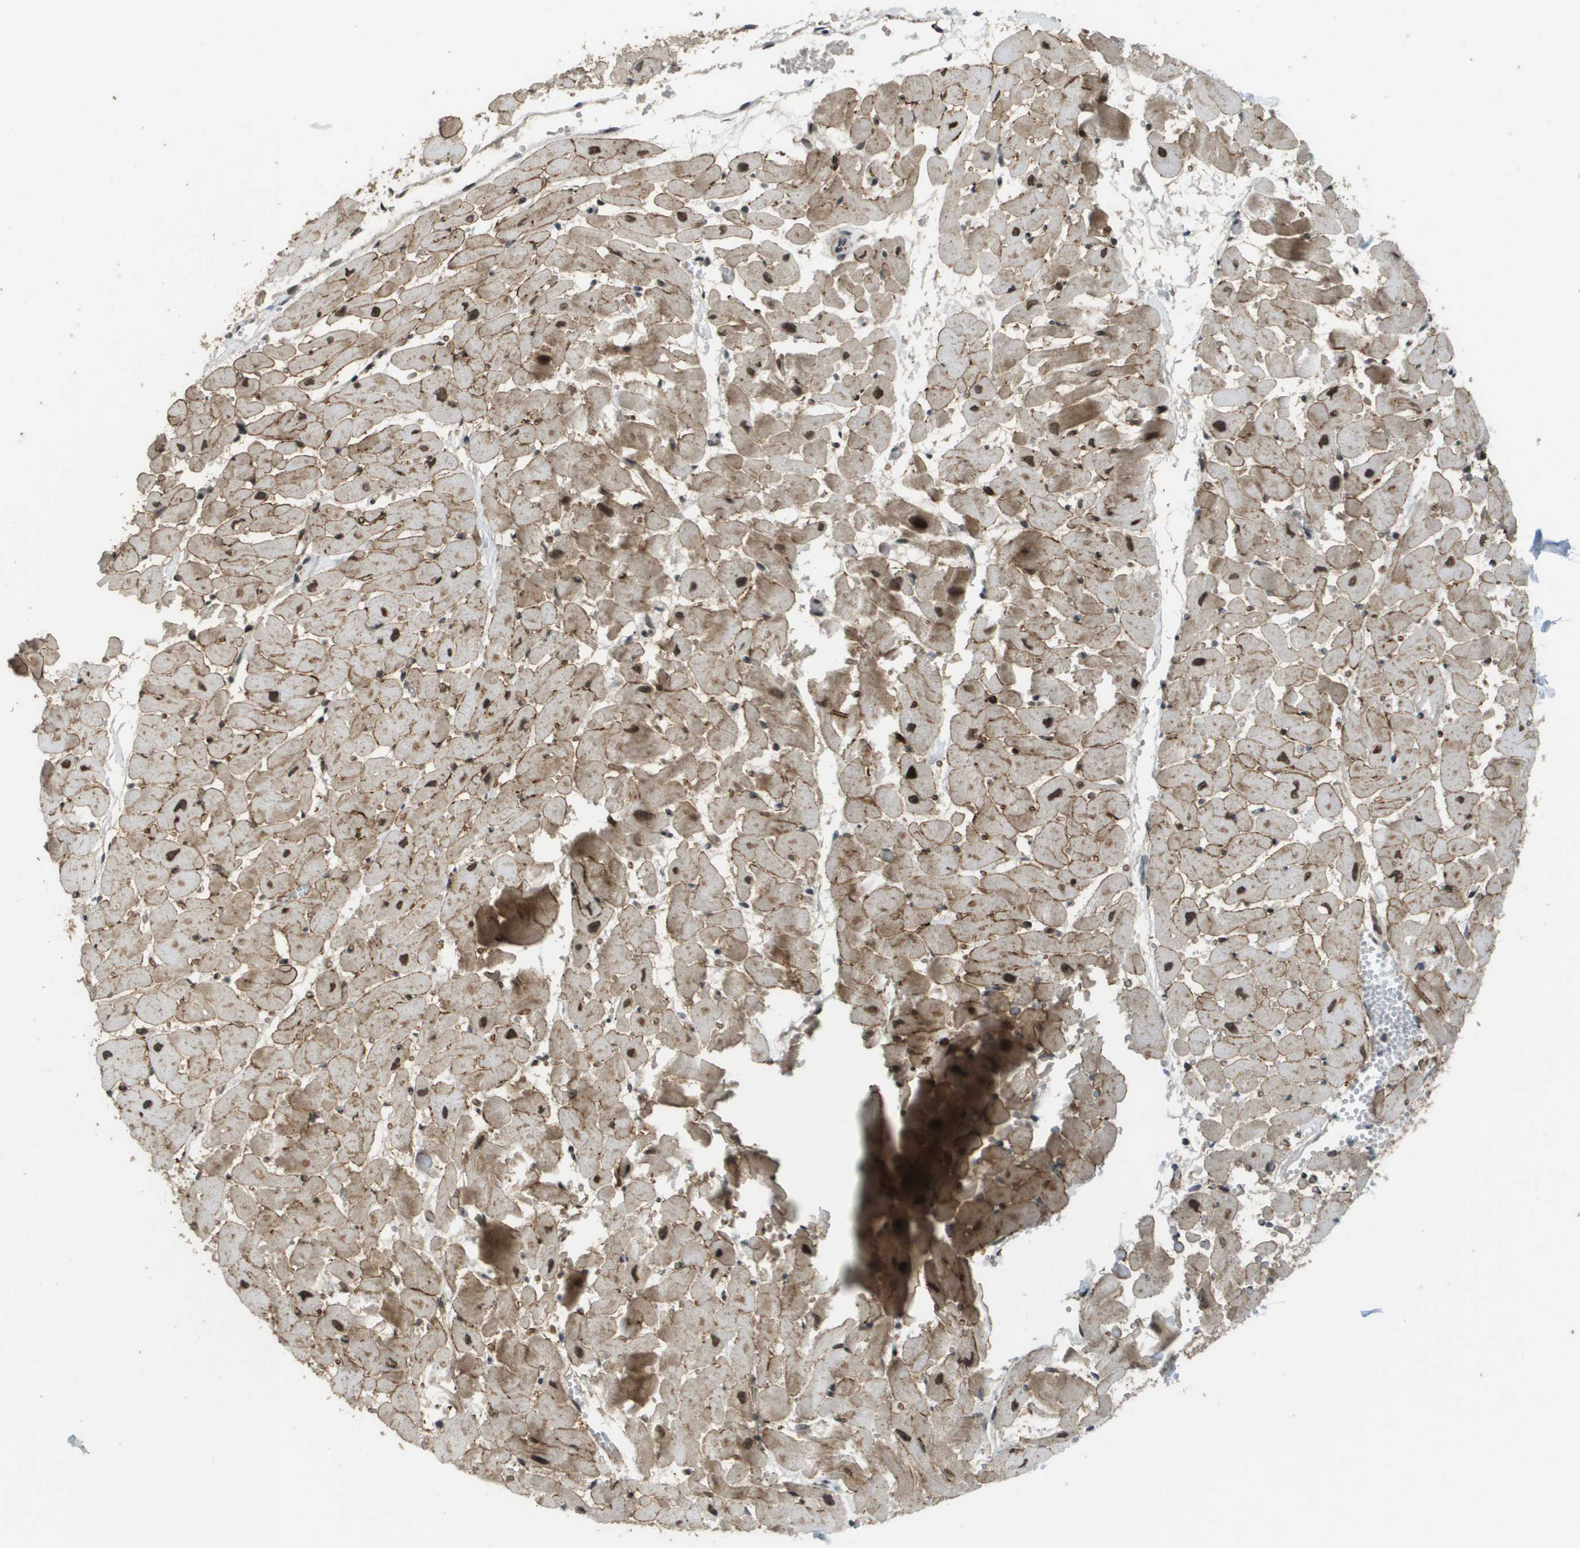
{"staining": {"intensity": "moderate", "quantity": ">75%", "location": "cytoplasmic/membranous,nuclear"}, "tissue": "heart muscle", "cell_type": "Cardiomyocytes", "image_type": "normal", "snomed": [{"axis": "morphology", "description": "Normal tissue, NOS"}, {"axis": "topography", "description": "Heart"}], "caption": "An immunohistochemistry photomicrograph of normal tissue is shown. Protein staining in brown labels moderate cytoplasmic/membranous,nuclear positivity in heart muscle within cardiomyocytes.", "gene": "KAT5", "patient": {"sex": "female", "age": 19}}